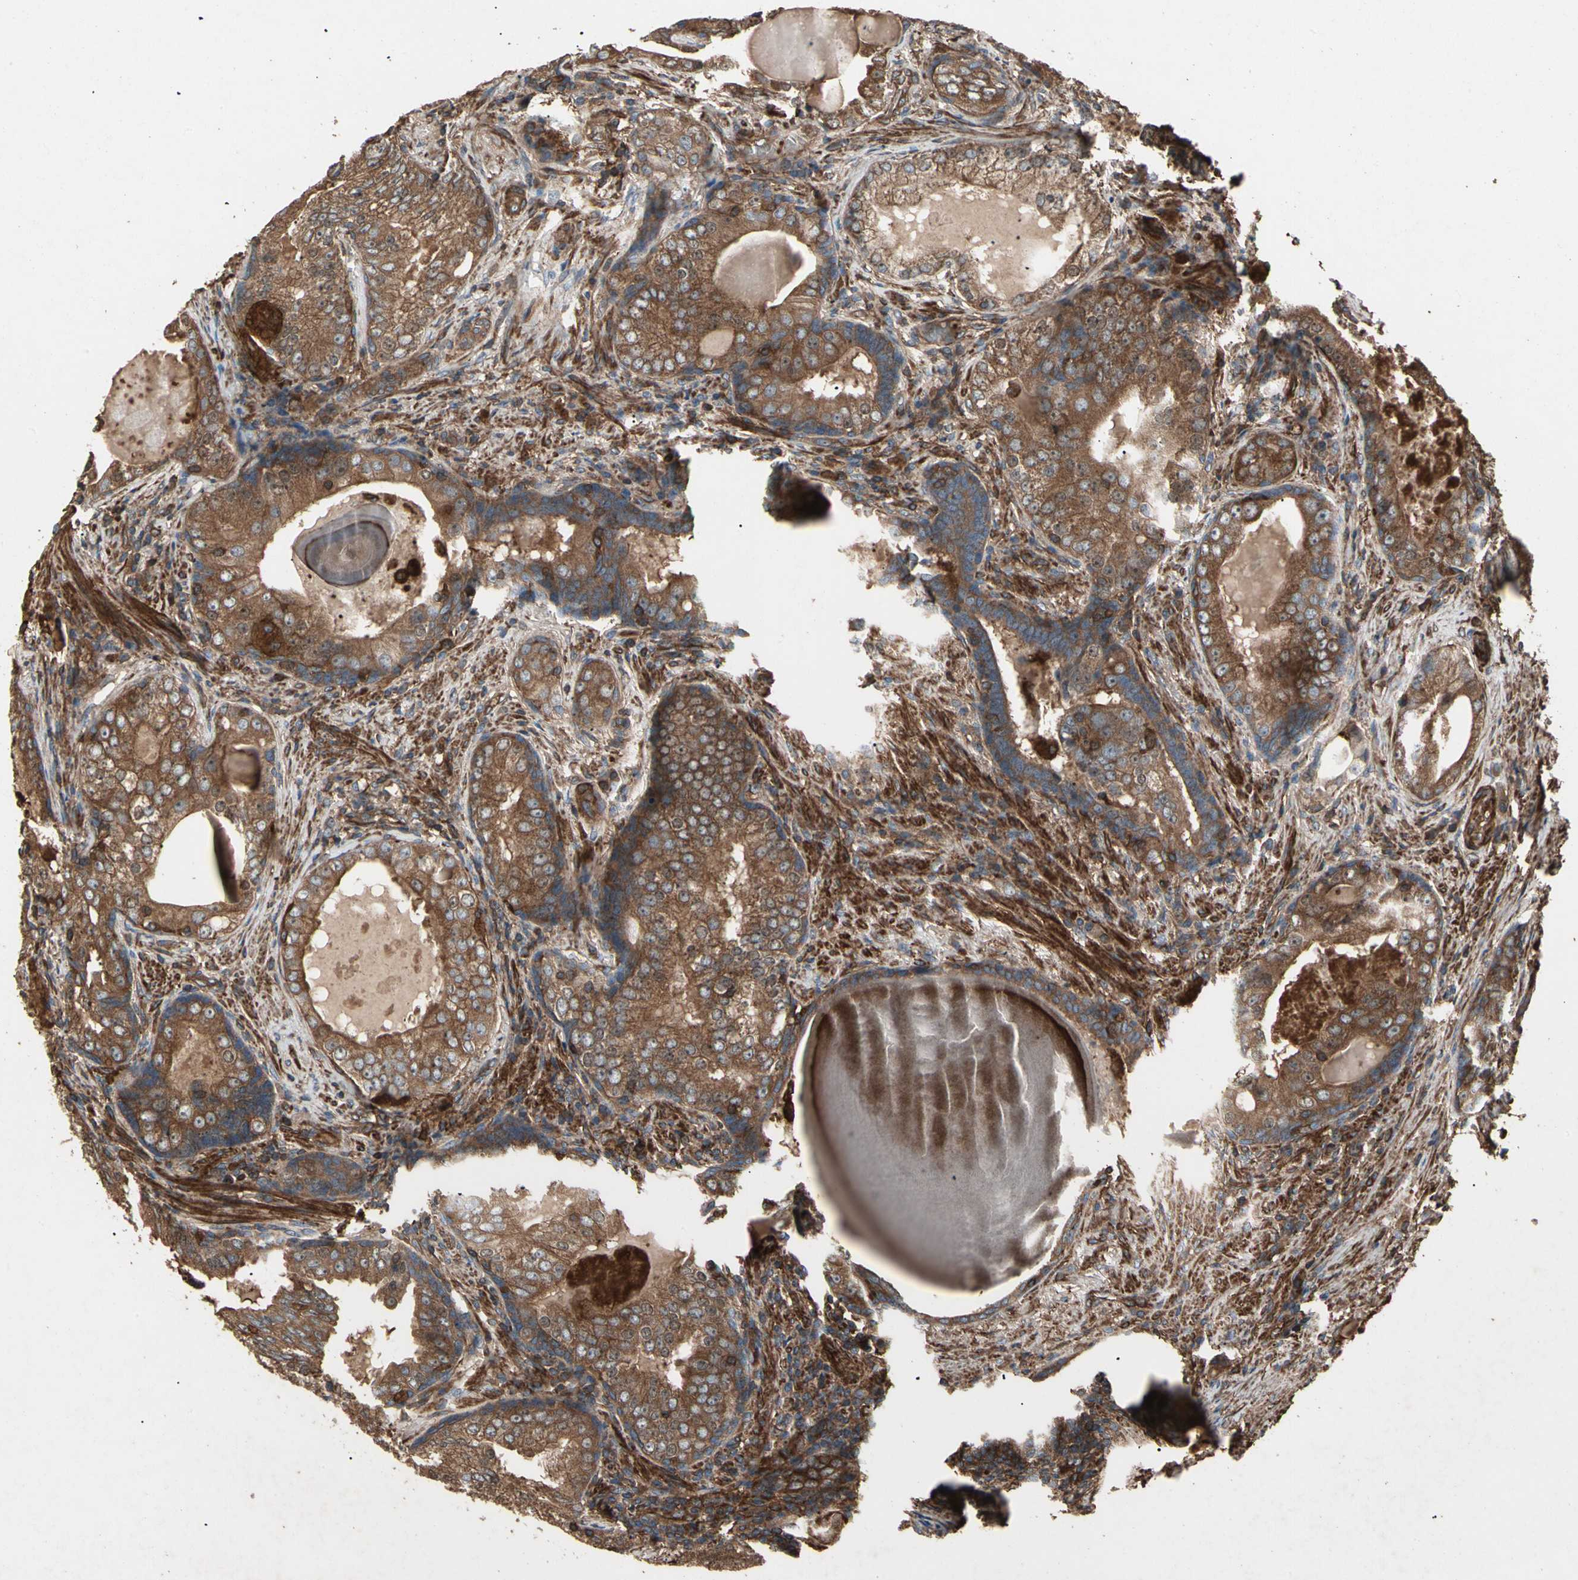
{"staining": {"intensity": "strong", "quantity": ">75%", "location": "cytoplasmic/membranous"}, "tissue": "prostate cancer", "cell_type": "Tumor cells", "image_type": "cancer", "snomed": [{"axis": "morphology", "description": "Adenocarcinoma, High grade"}, {"axis": "topography", "description": "Prostate"}], "caption": "A histopathology image of human prostate cancer stained for a protein demonstrates strong cytoplasmic/membranous brown staining in tumor cells. (Brightfield microscopy of DAB IHC at high magnification).", "gene": "AGBL2", "patient": {"sex": "male", "age": 66}}